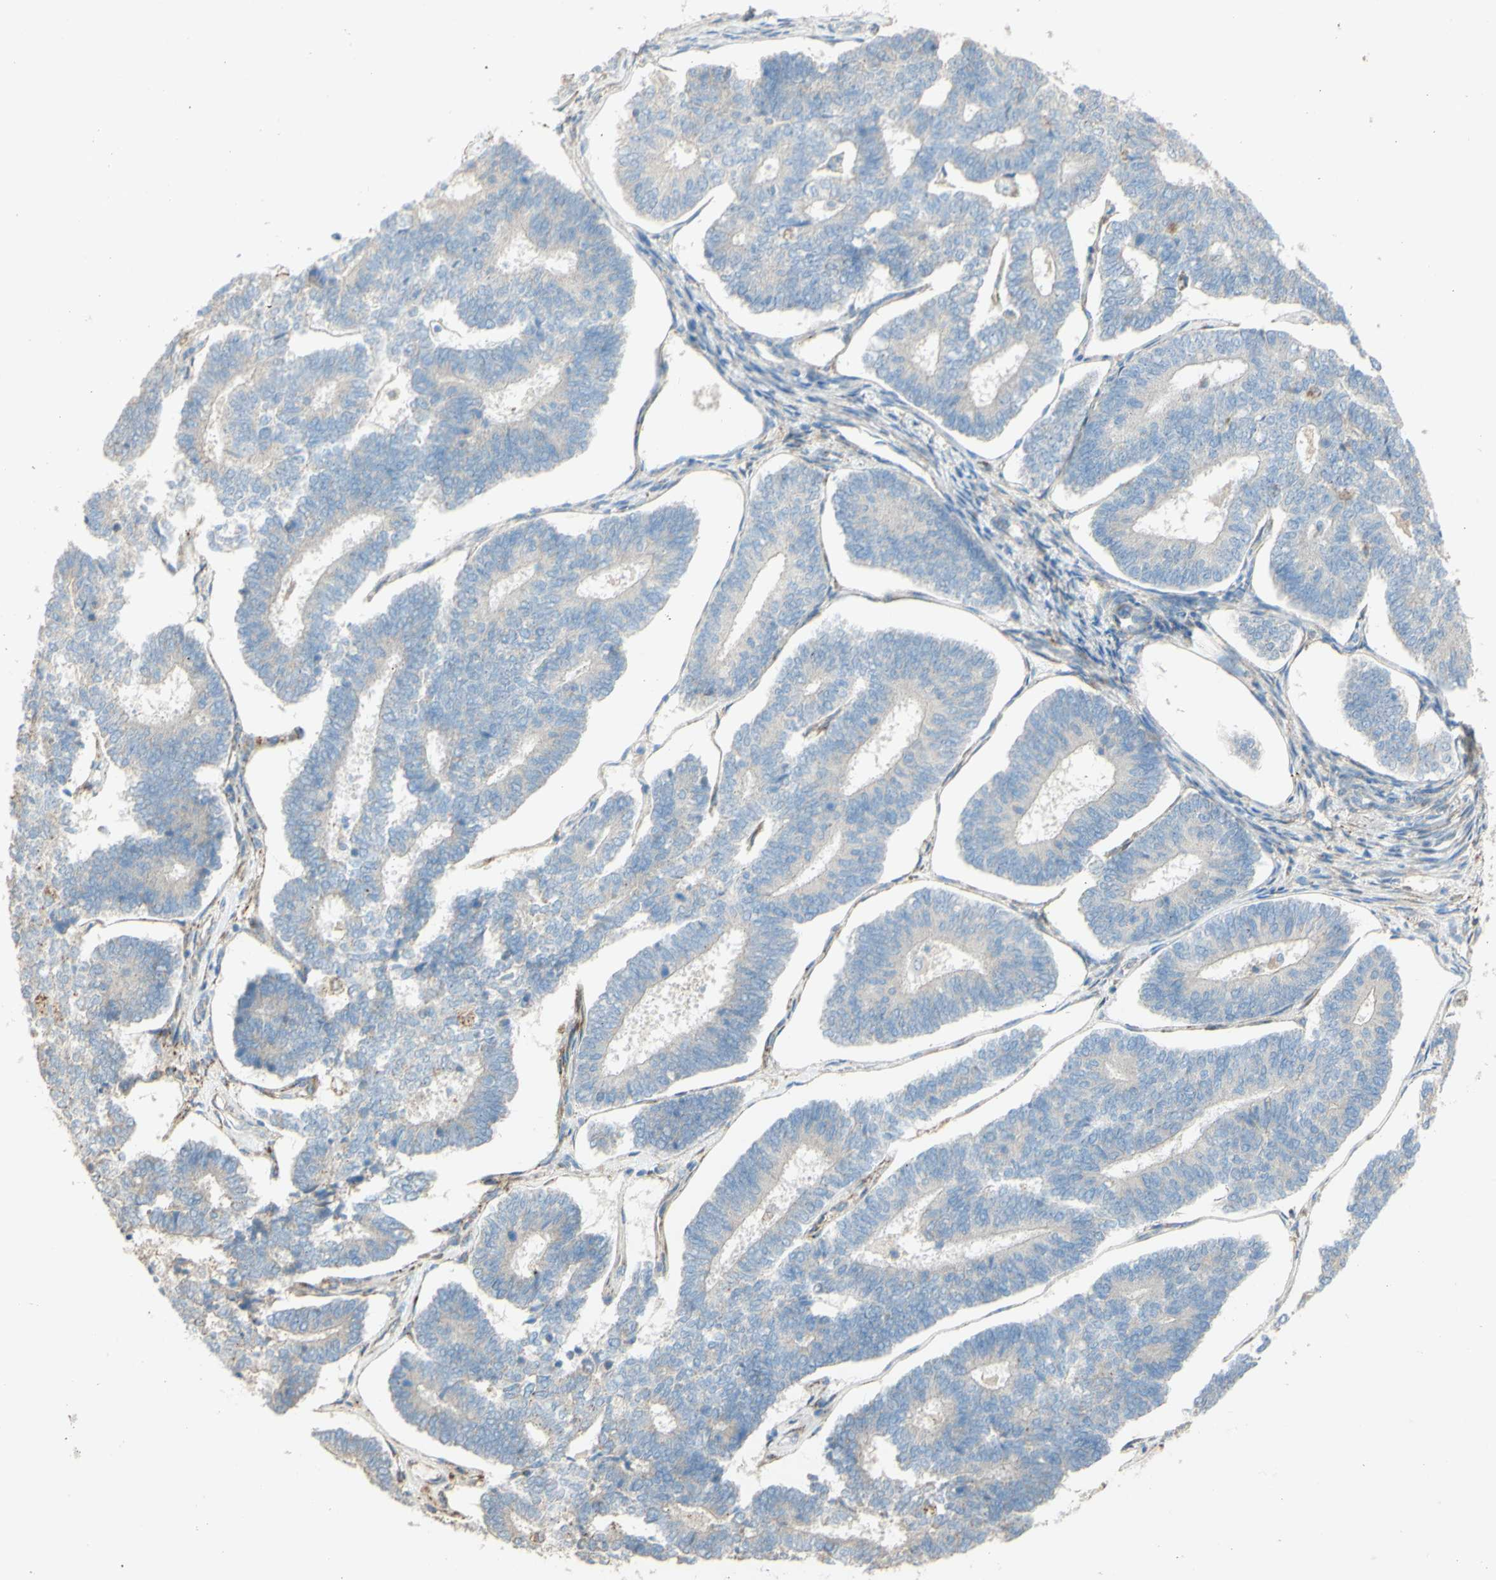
{"staining": {"intensity": "negative", "quantity": "none", "location": "none"}, "tissue": "endometrial cancer", "cell_type": "Tumor cells", "image_type": "cancer", "snomed": [{"axis": "morphology", "description": "Adenocarcinoma, NOS"}, {"axis": "topography", "description": "Endometrium"}], "caption": "The immunohistochemistry (IHC) image has no significant expression in tumor cells of endometrial cancer tissue. (IHC, brightfield microscopy, high magnification).", "gene": "DKK3", "patient": {"sex": "female", "age": 70}}